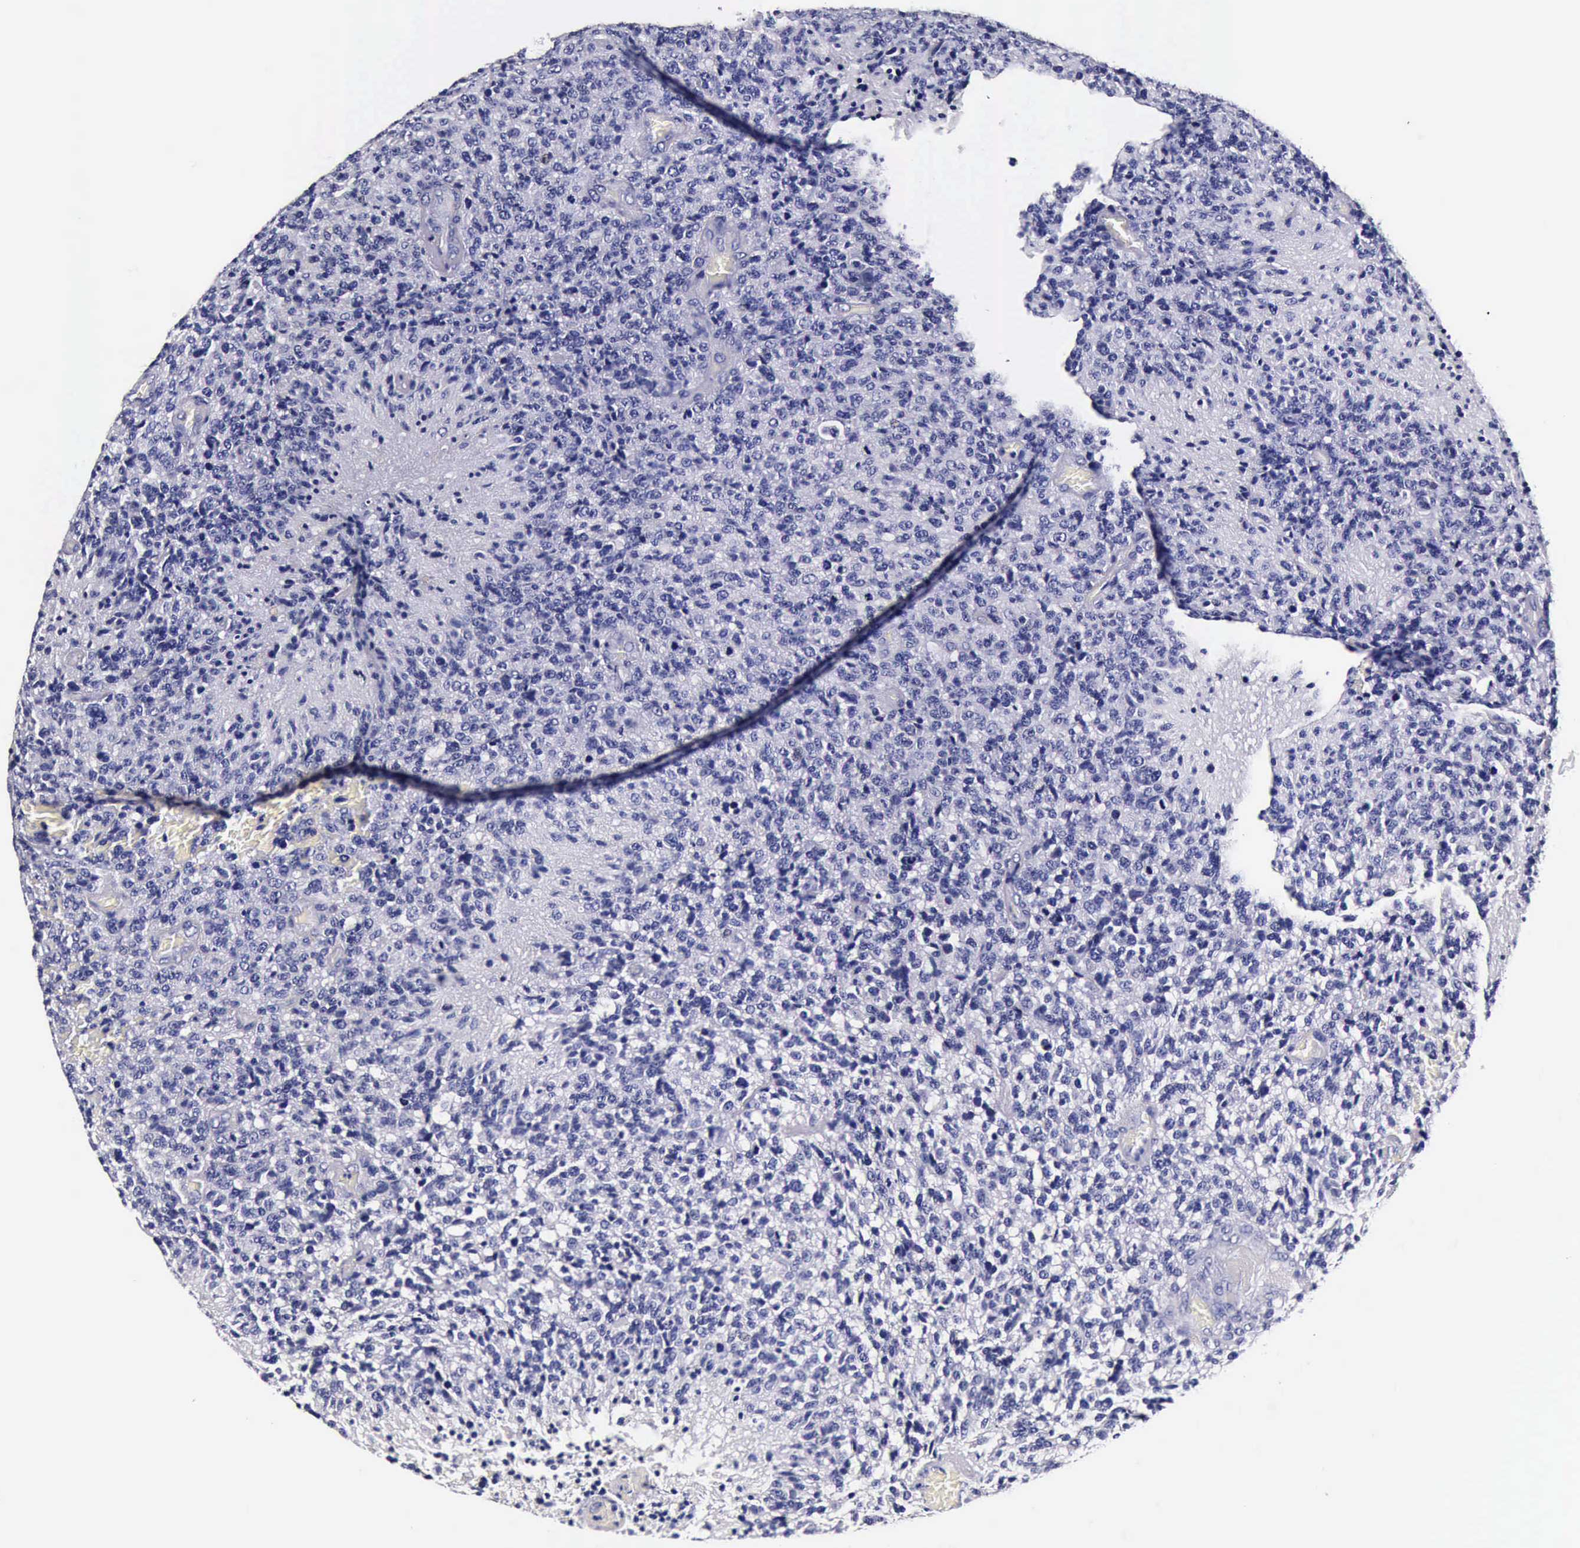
{"staining": {"intensity": "negative", "quantity": "none", "location": "none"}, "tissue": "glioma", "cell_type": "Tumor cells", "image_type": "cancer", "snomed": [{"axis": "morphology", "description": "Glioma, malignant, High grade"}, {"axis": "topography", "description": "Brain"}], "caption": "IHC image of neoplastic tissue: high-grade glioma (malignant) stained with DAB shows no significant protein expression in tumor cells. (DAB immunohistochemistry visualized using brightfield microscopy, high magnification).", "gene": "IAPP", "patient": {"sex": "male", "age": 36}}